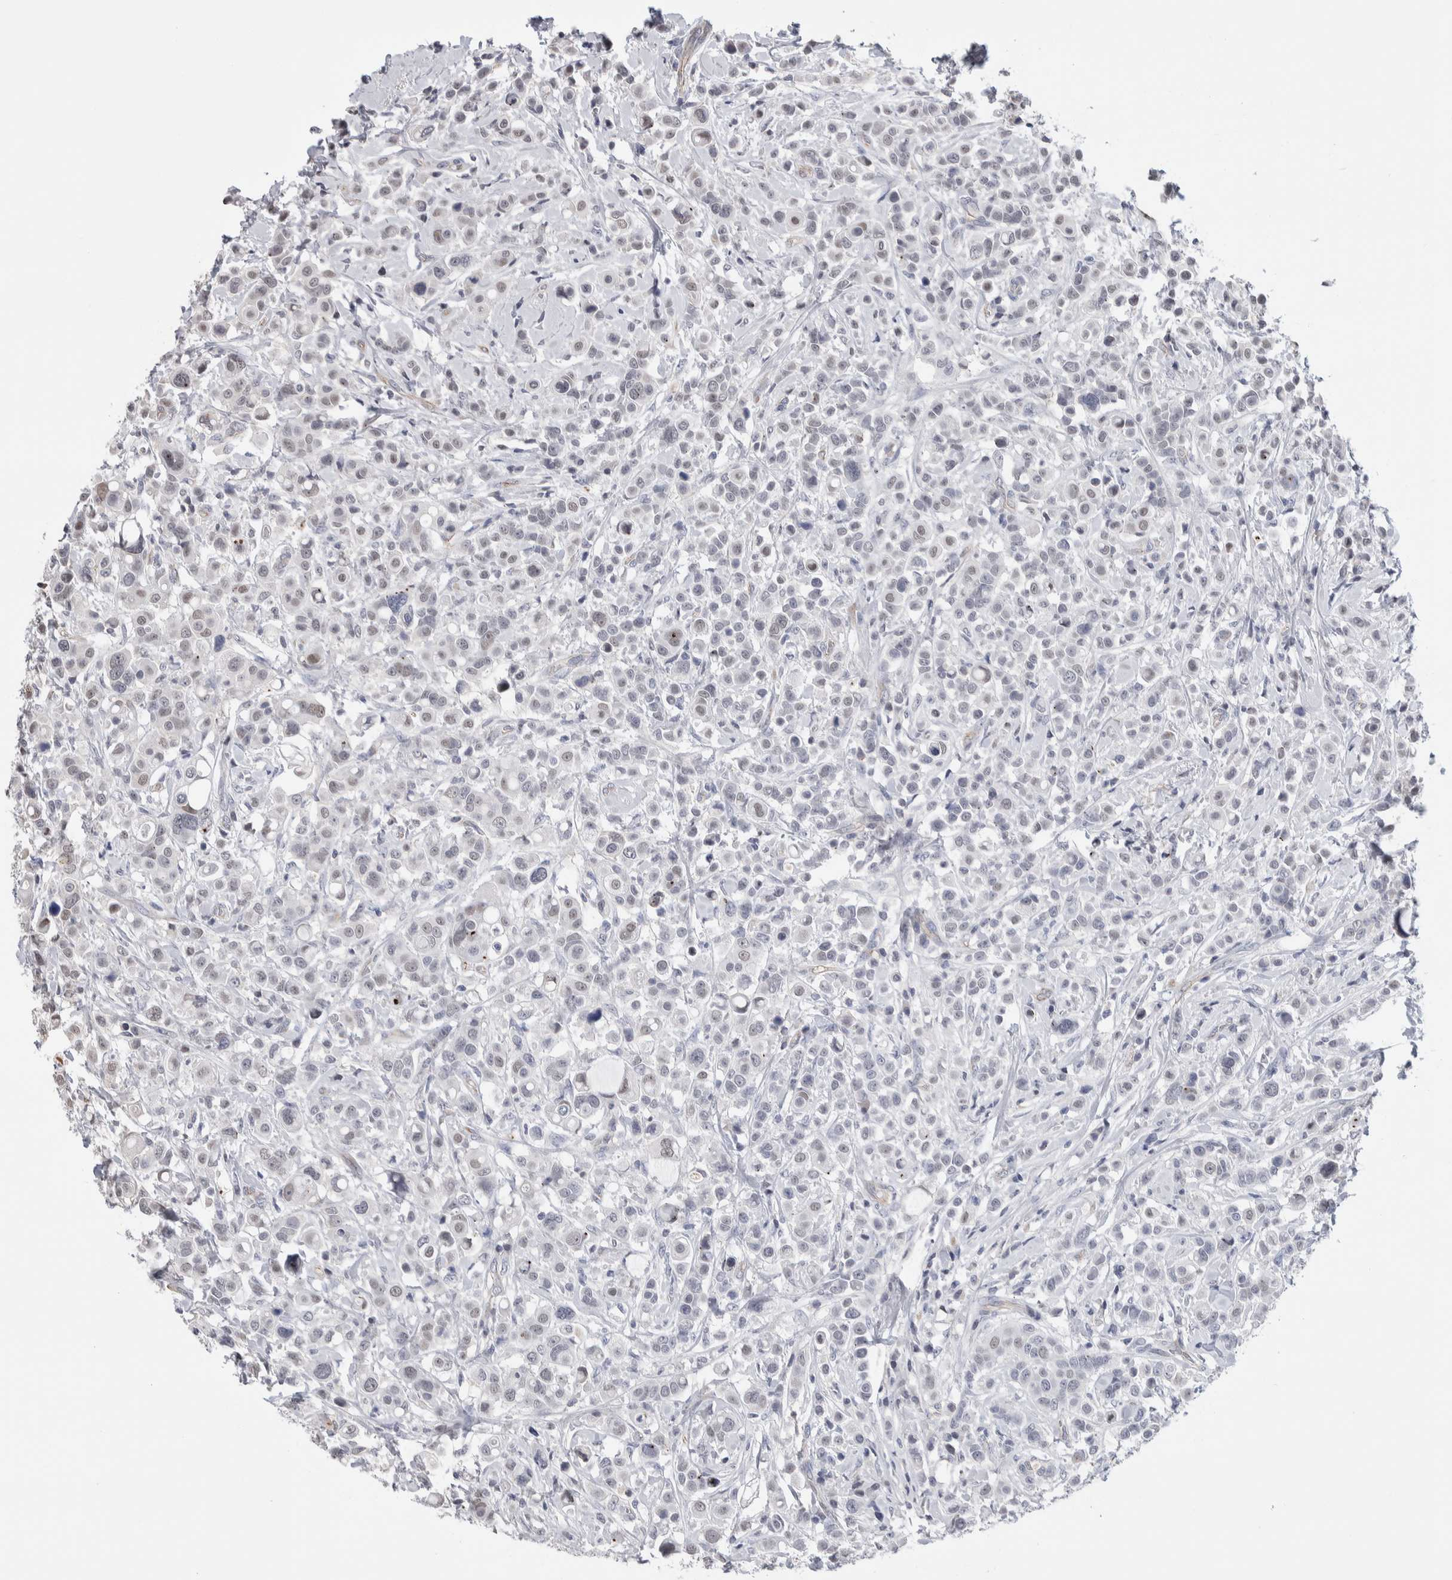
{"staining": {"intensity": "negative", "quantity": "none", "location": "none"}, "tissue": "breast cancer", "cell_type": "Tumor cells", "image_type": "cancer", "snomed": [{"axis": "morphology", "description": "Duct carcinoma"}, {"axis": "topography", "description": "Breast"}], "caption": "There is no significant expression in tumor cells of breast cancer (infiltrating ductal carcinoma).", "gene": "ZBTB49", "patient": {"sex": "female", "age": 27}}